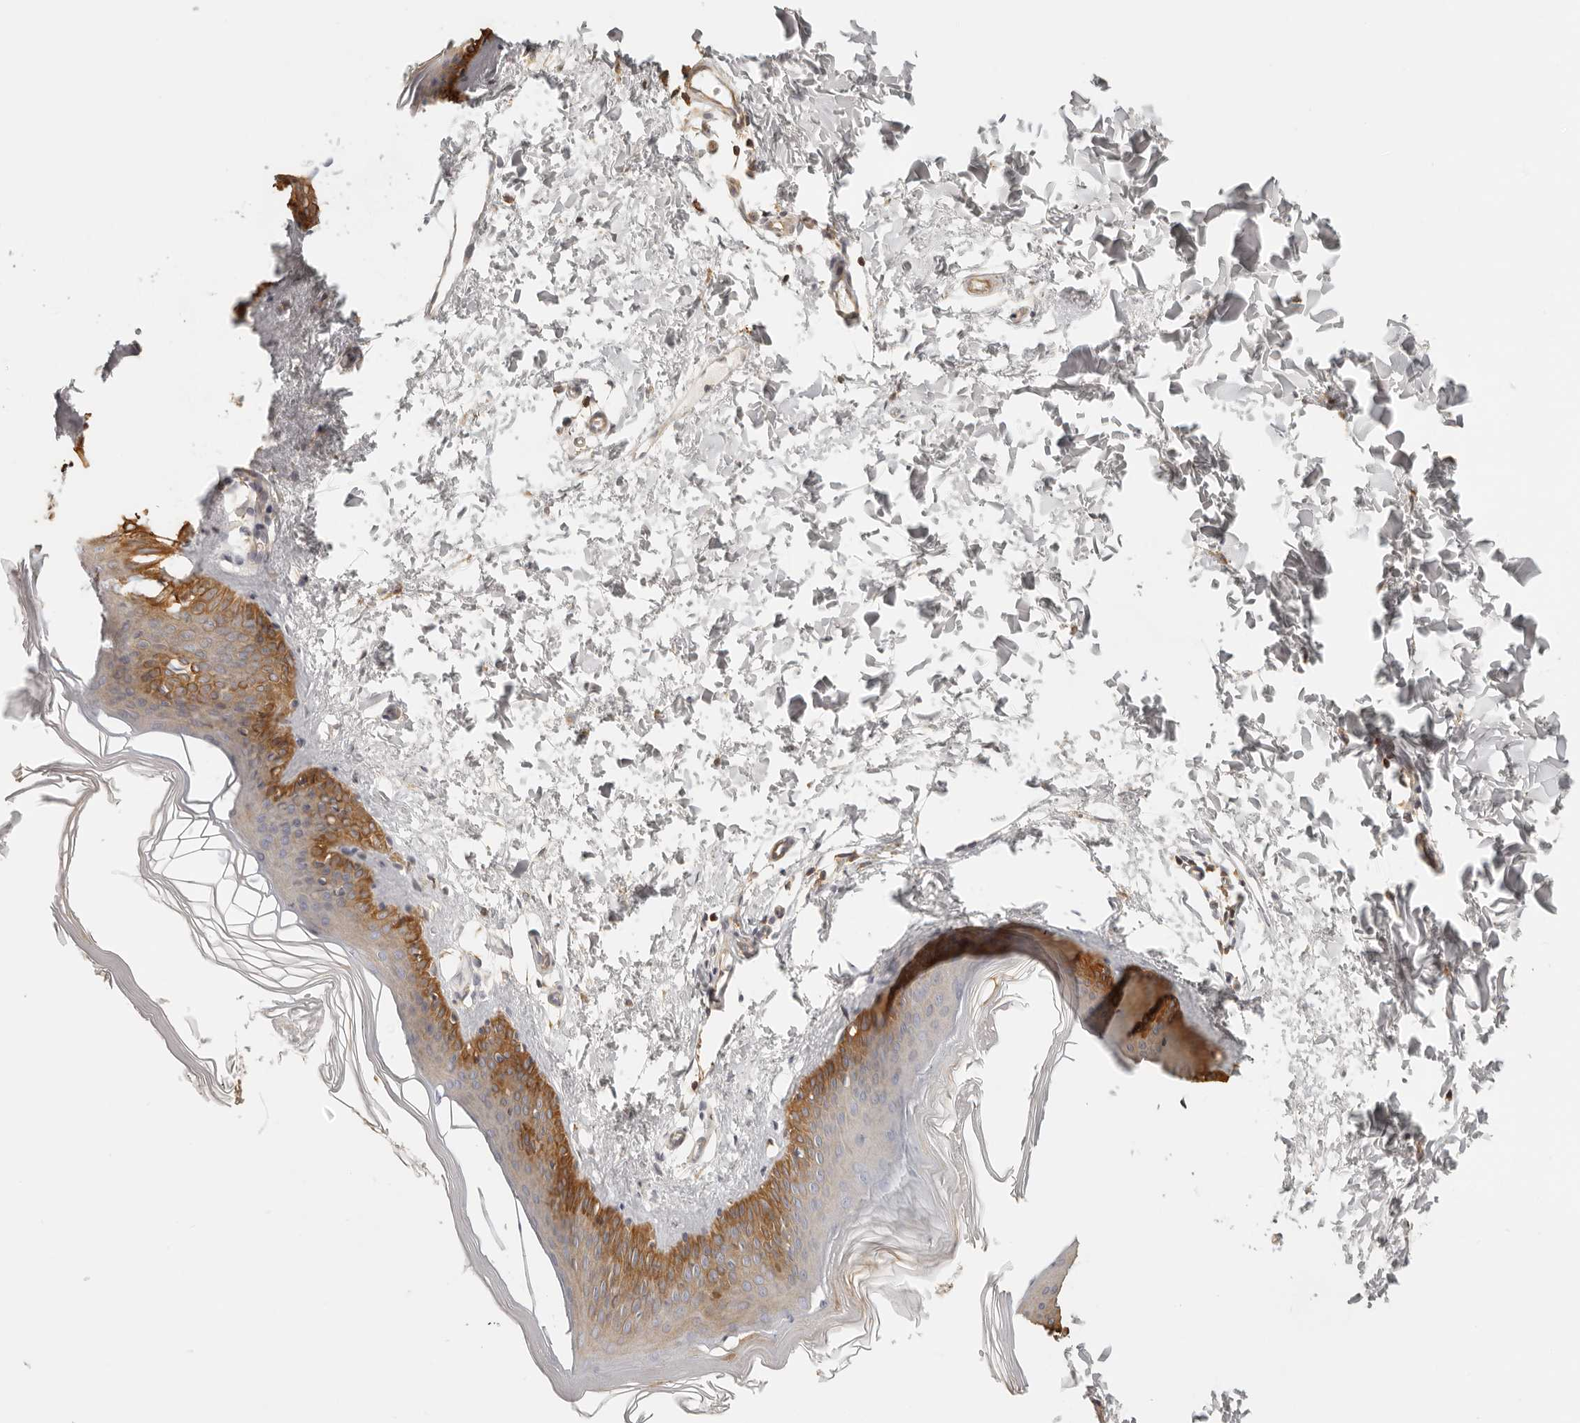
{"staining": {"intensity": "weak", "quantity": "<25%", "location": "cytoplasmic/membranous"}, "tissue": "skin", "cell_type": "Fibroblasts", "image_type": "normal", "snomed": [{"axis": "morphology", "description": "Normal tissue, NOS"}, {"axis": "topography", "description": "Skin"}], "caption": "IHC photomicrograph of benign human skin stained for a protein (brown), which demonstrates no positivity in fibroblasts.", "gene": "RXFP1", "patient": {"sex": "female", "age": 27}}